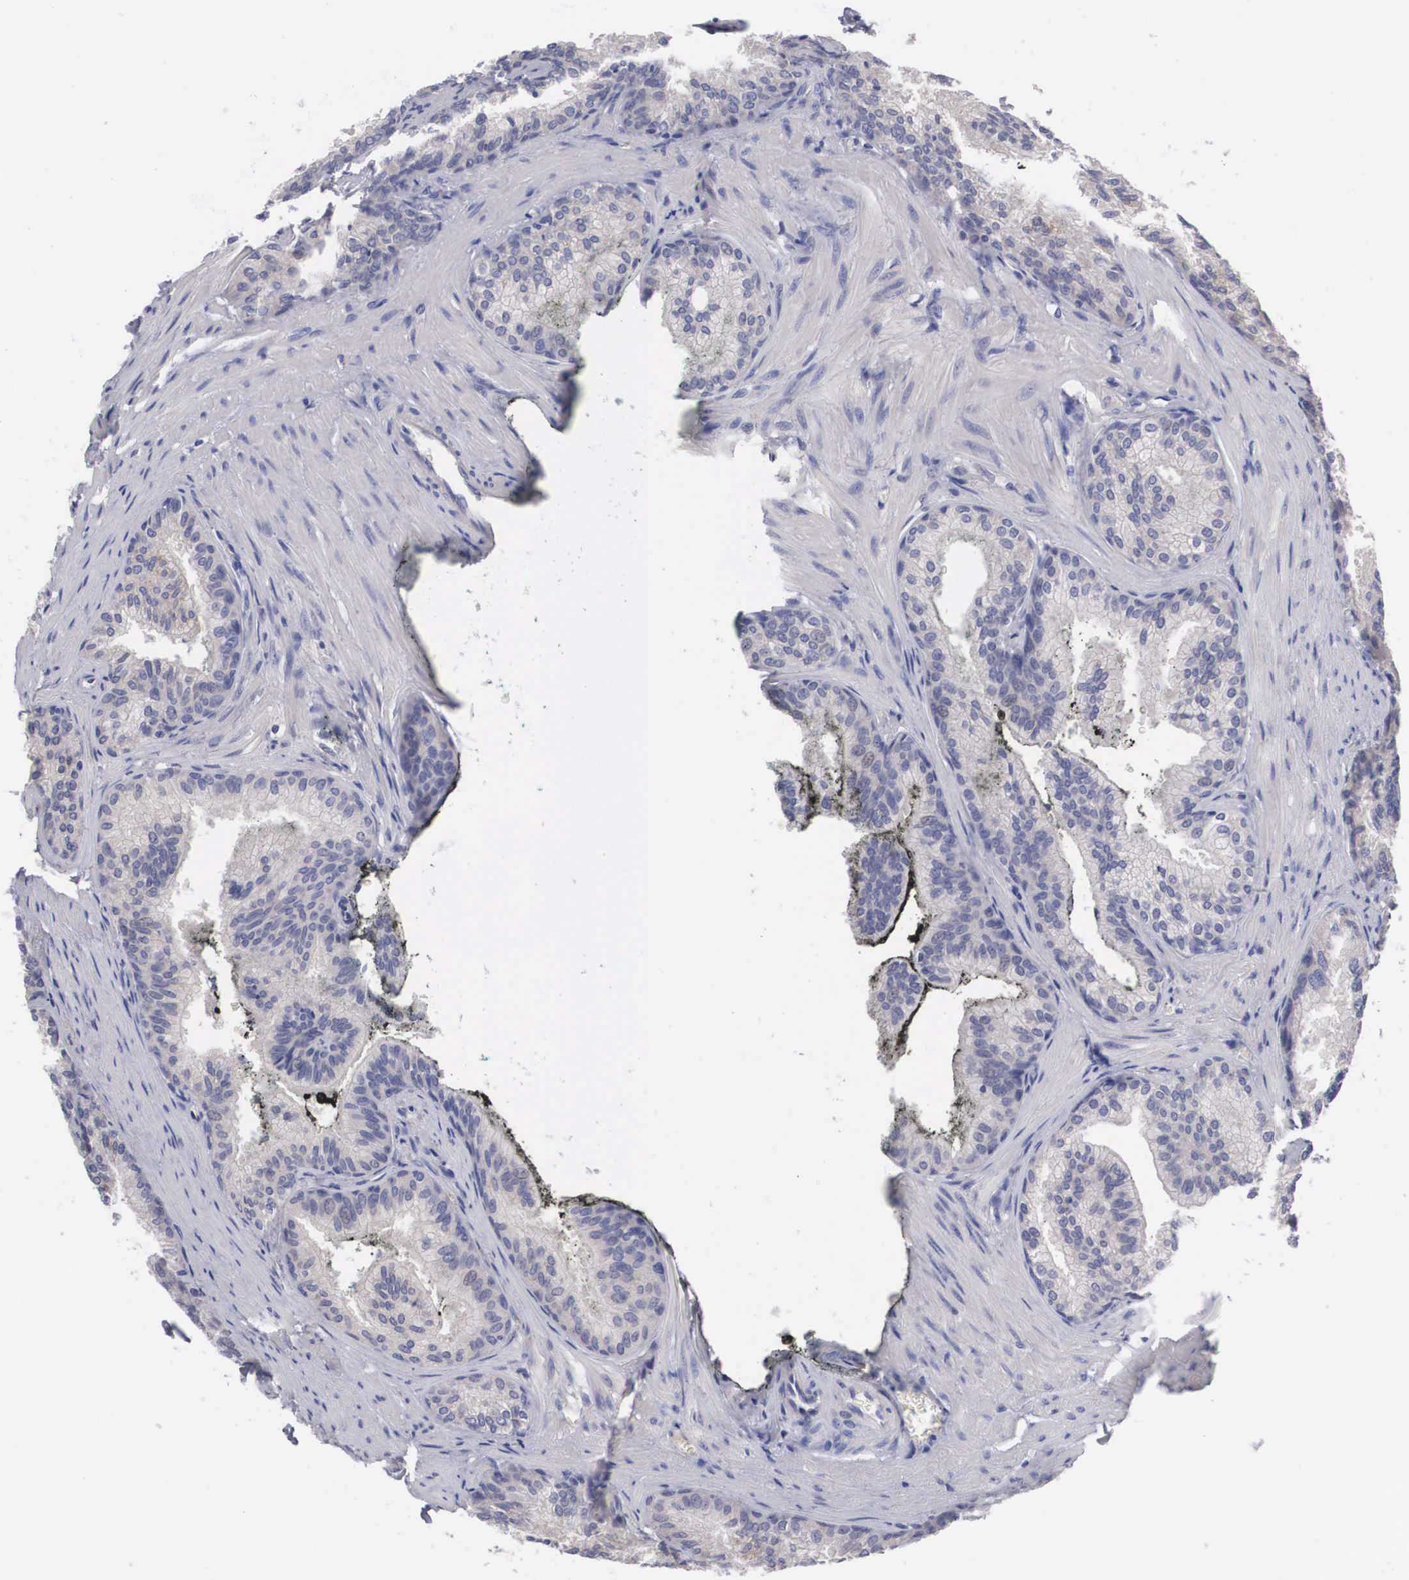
{"staining": {"intensity": "weak", "quantity": ">75%", "location": "cytoplasmic/membranous"}, "tissue": "prostate", "cell_type": "Glandular cells", "image_type": "normal", "snomed": [{"axis": "morphology", "description": "Normal tissue, NOS"}, {"axis": "topography", "description": "Prostate"}], "caption": "A high-resolution photomicrograph shows immunohistochemistry (IHC) staining of normal prostate, which reveals weak cytoplasmic/membranous positivity in about >75% of glandular cells.", "gene": "ABHD4", "patient": {"sex": "male", "age": 68}}